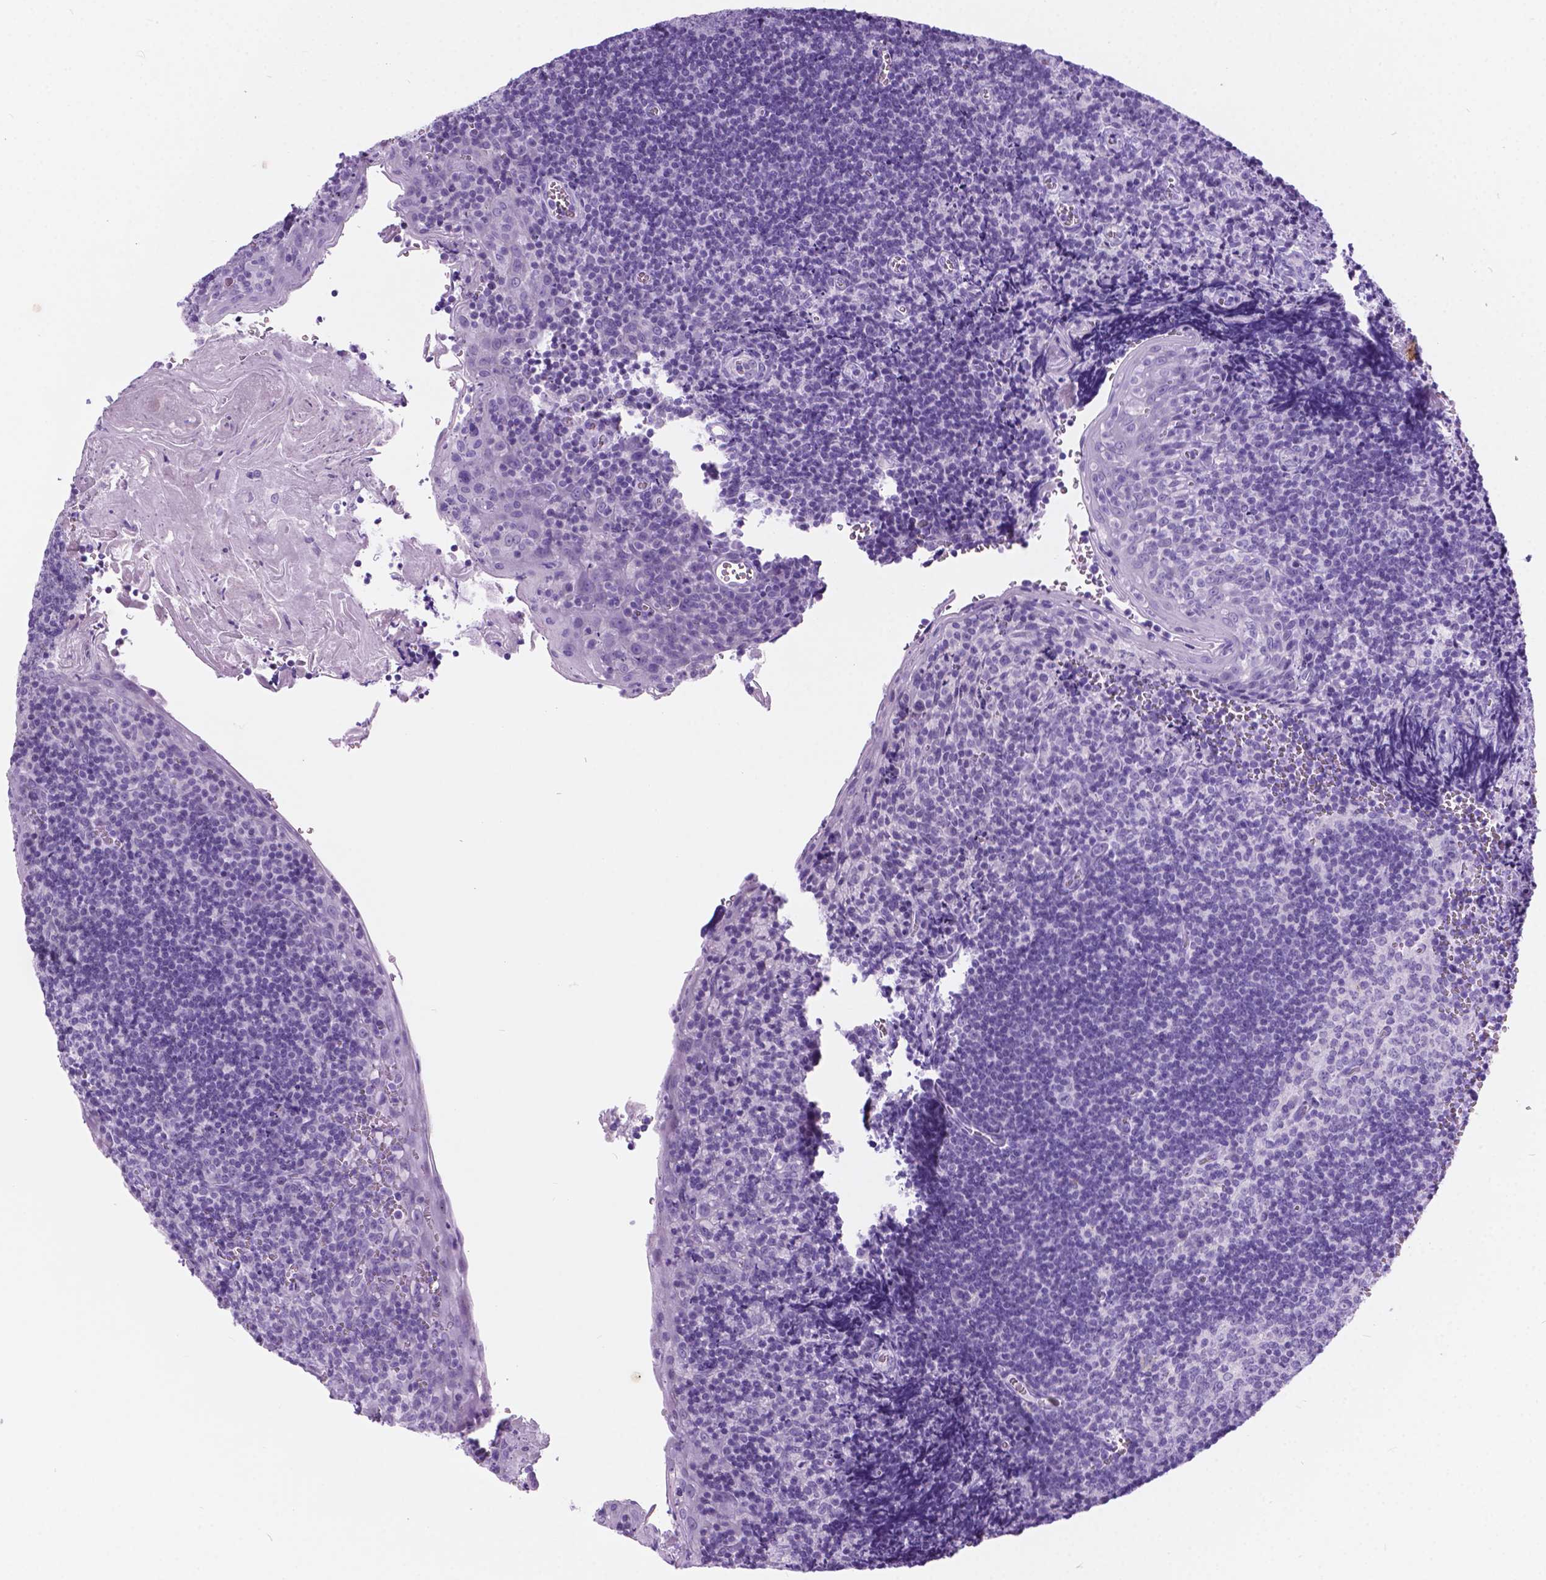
{"staining": {"intensity": "negative", "quantity": "none", "location": "none"}, "tissue": "tonsil", "cell_type": "Germinal center cells", "image_type": "normal", "snomed": [{"axis": "morphology", "description": "Normal tissue, NOS"}, {"axis": "morphology", "description": "Inflammation, NOS"}, {"axis": "topography", "description": "Tonsil"}], "caption": "Immunohistochemistry (IHC) photomicrograph of unremarkable tonsil: human tonsil stained with DAB demonstrates no significant protein staining in germinal center cells. (Immunohistochemistry (IHC), brightfield microscopy, high magnification).", "gene": "ARMS2", "patient": {"sex": "female", "age": 31}}